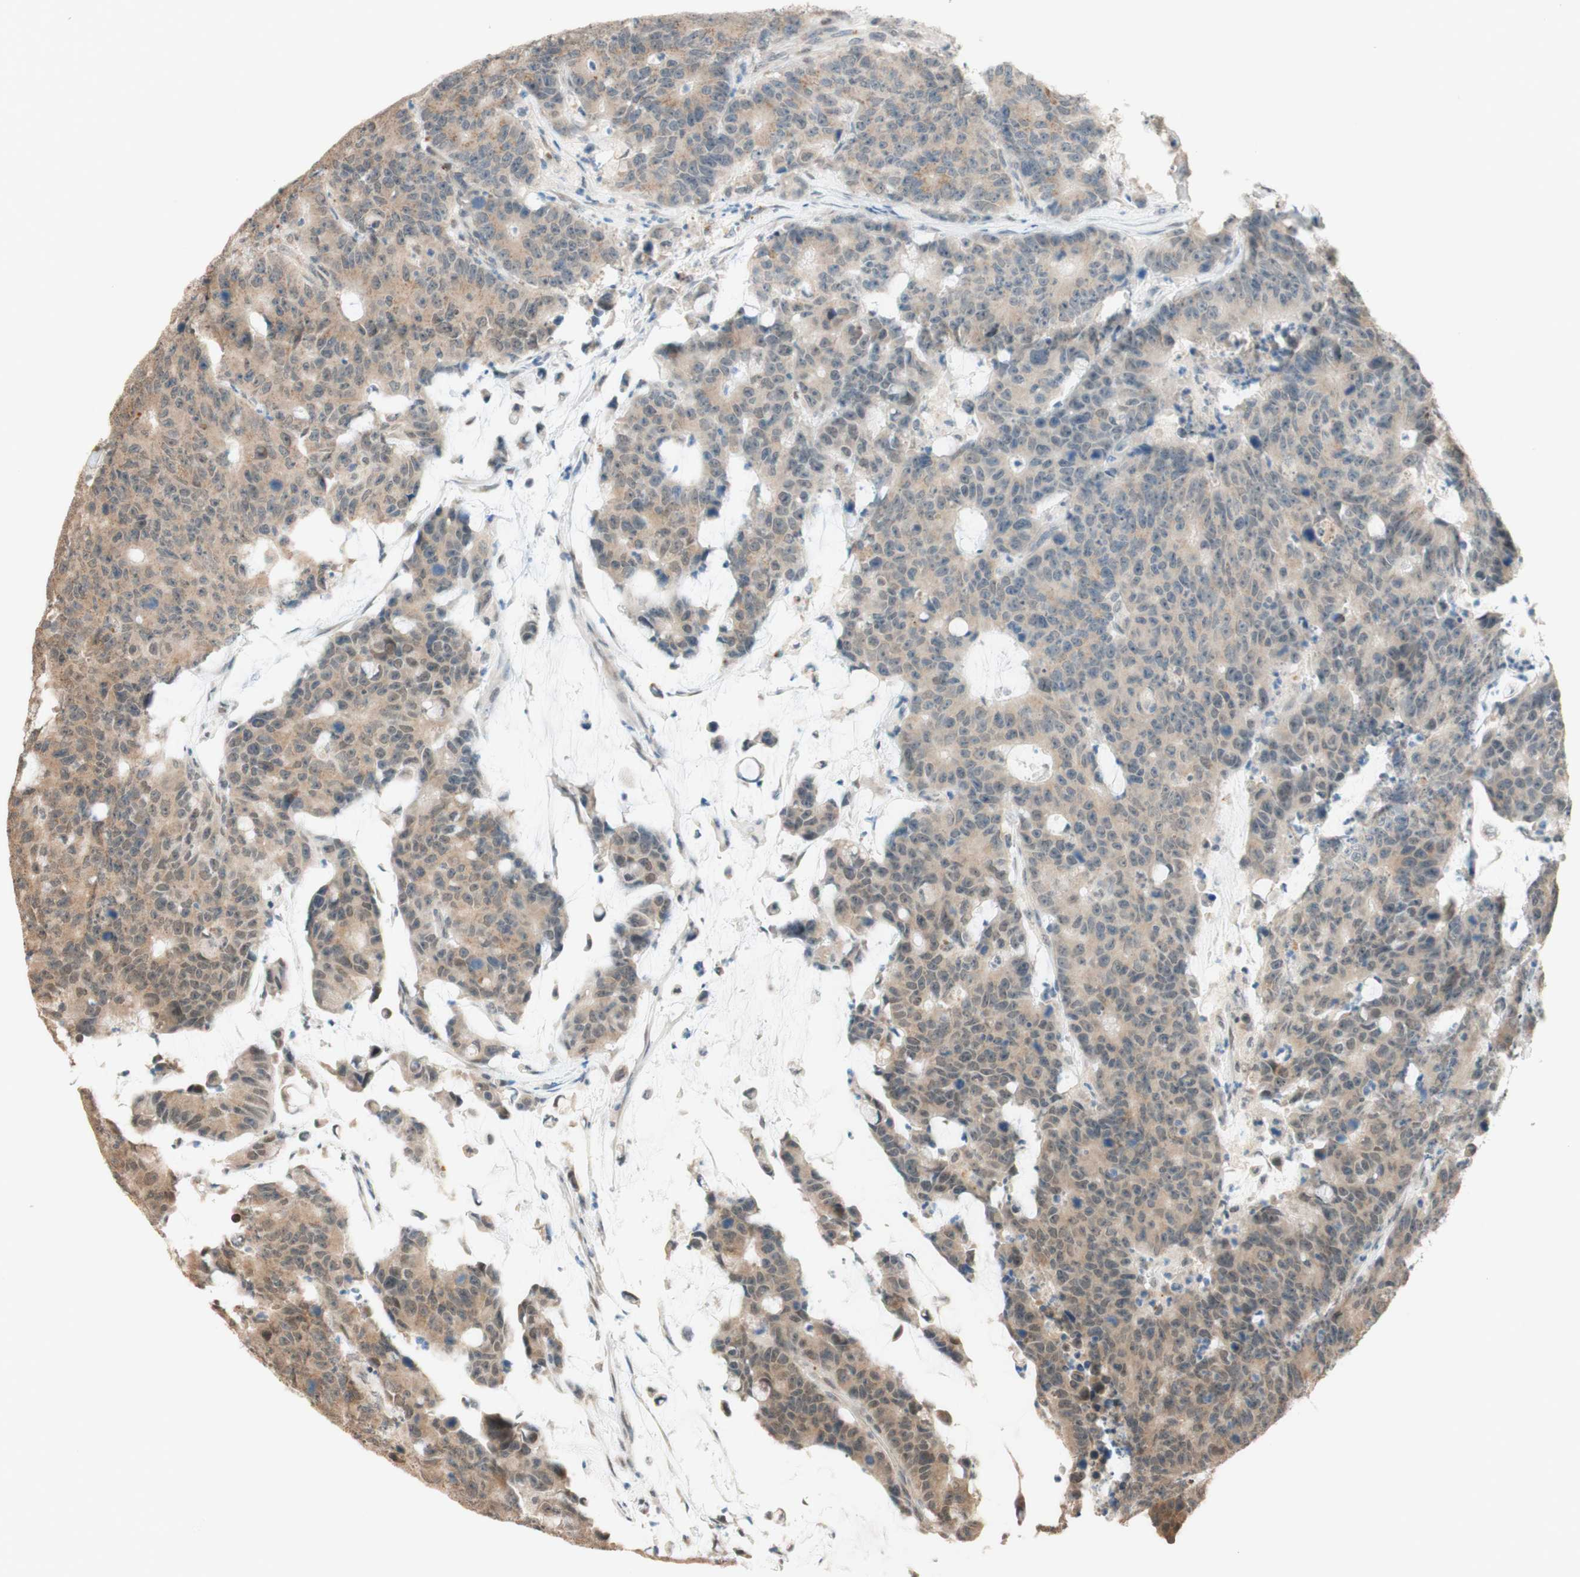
{"staining": {"intensity": "weak", "quantity": "25%-75%", "location": "cytoplasmic/membranous"}, "tissue": "colorectal cancer", "cell_type": "Tumor cells", "image_type": "cancer", "snomed": [{"axis": "morphology", "description": "Adenocarcinoma, NOS"}, {"axis": "topography", "description": "Colon"}], "caption": "Approximately 25%-75% of tumor cells in human colorectal cancer show weak cytoplasmic/membranous protein staining as visualized by brown immunohistochemical staining.", "gene": "CCNC", "patient": {"sex": "female", "age": 86}}